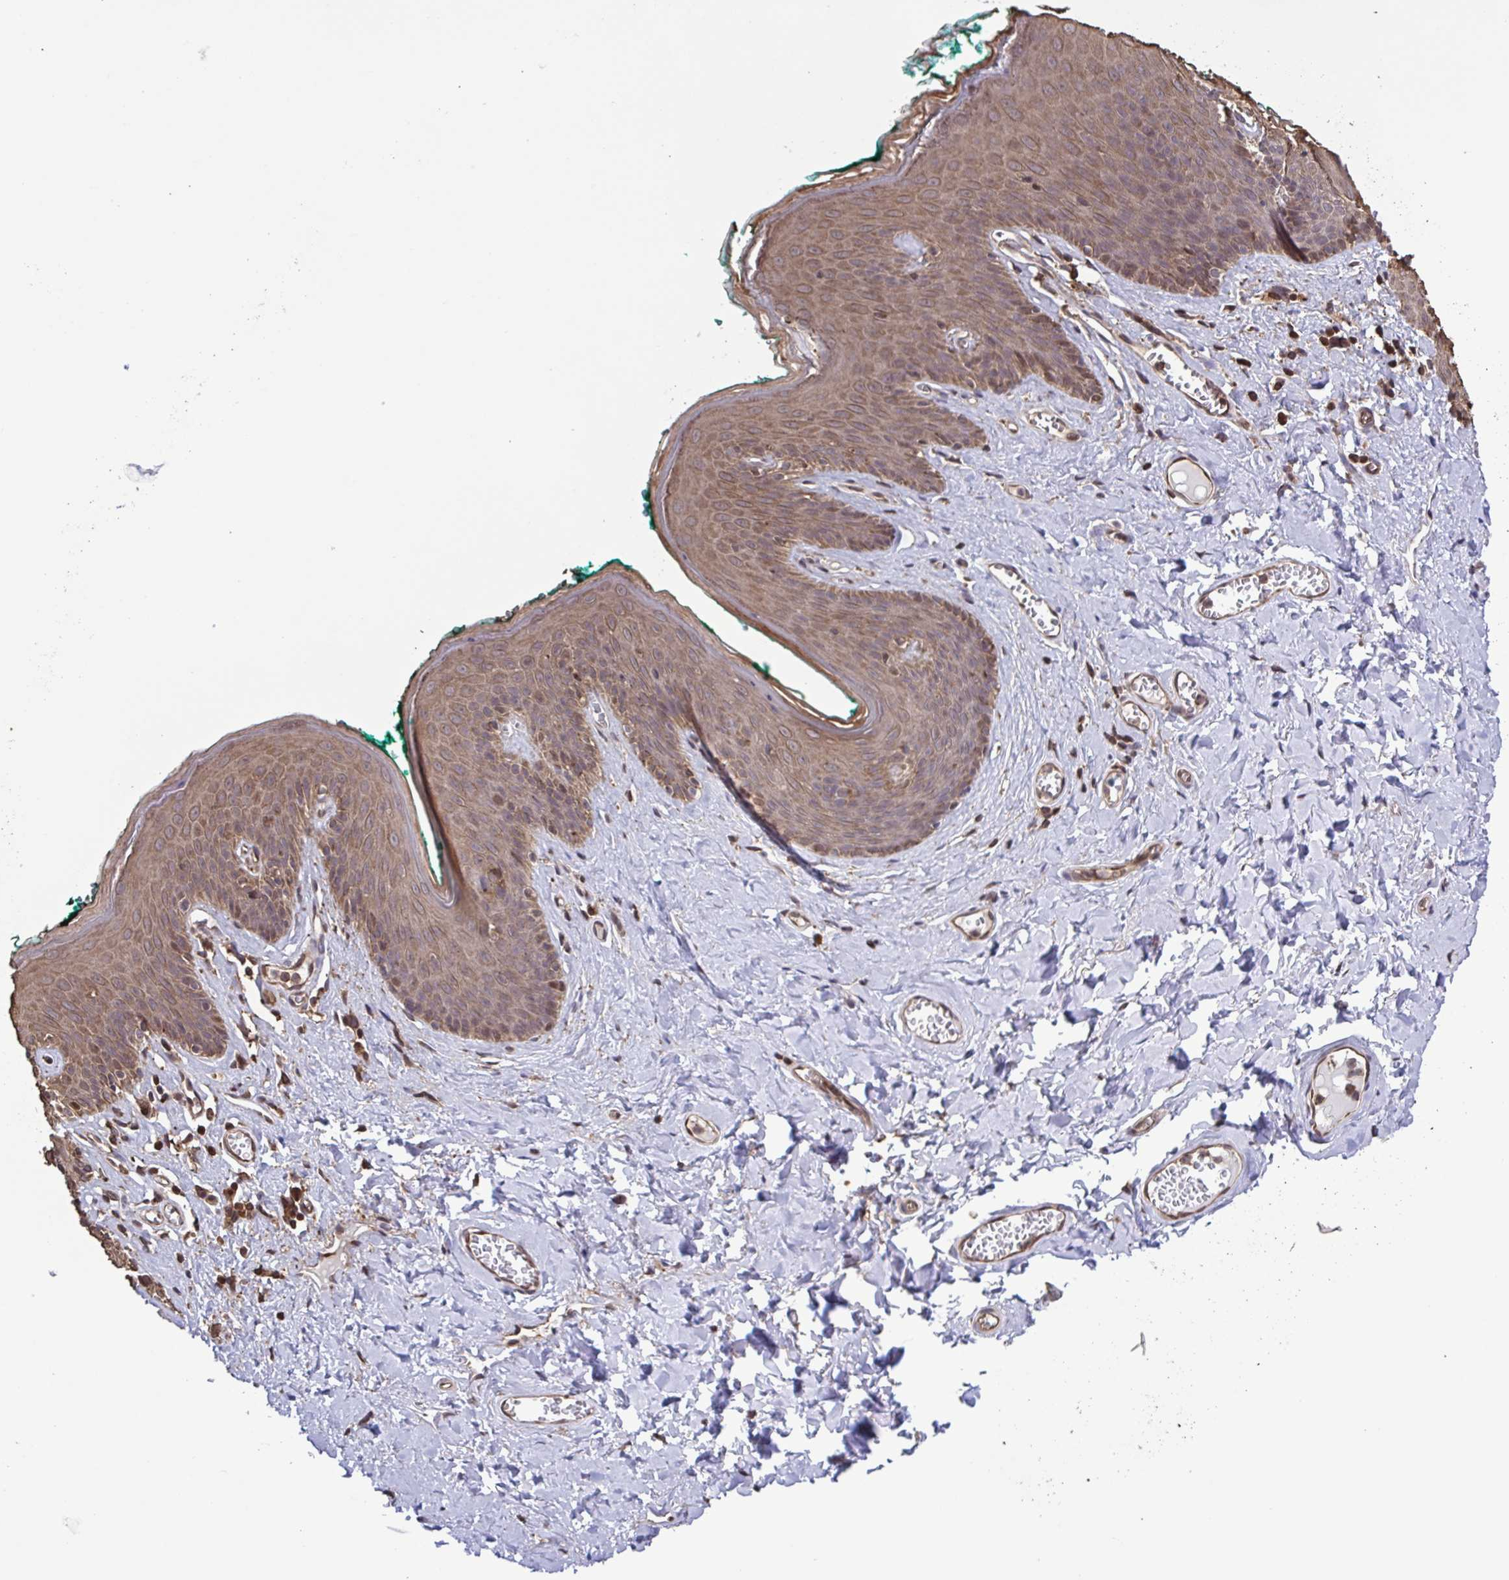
{"staining": {"intensity": "moderate", "quantity": ">75%", "location": "cytoplasmic/membranous,nuclear"}, "tissue": "skin", "cell_type": "Epidermal cells", "image_type": "normal", "snomed": [{"axis": "morphology", "description": "Normal tissue, NOS"}, {"axis": "topography", "description": "Vulva"}, {"axis": "topography", "description": "Peripheral nerve tissue"}], "caption": "This is a micrograph of immunohistochemistry (IHC) staining of unremarkable skin, which shows moderate expression in the cytoplasmic/membranous,nuclear of epidermal cells.", "gene": "SEC63", "patient": {"sex": "female", "age": 66}}